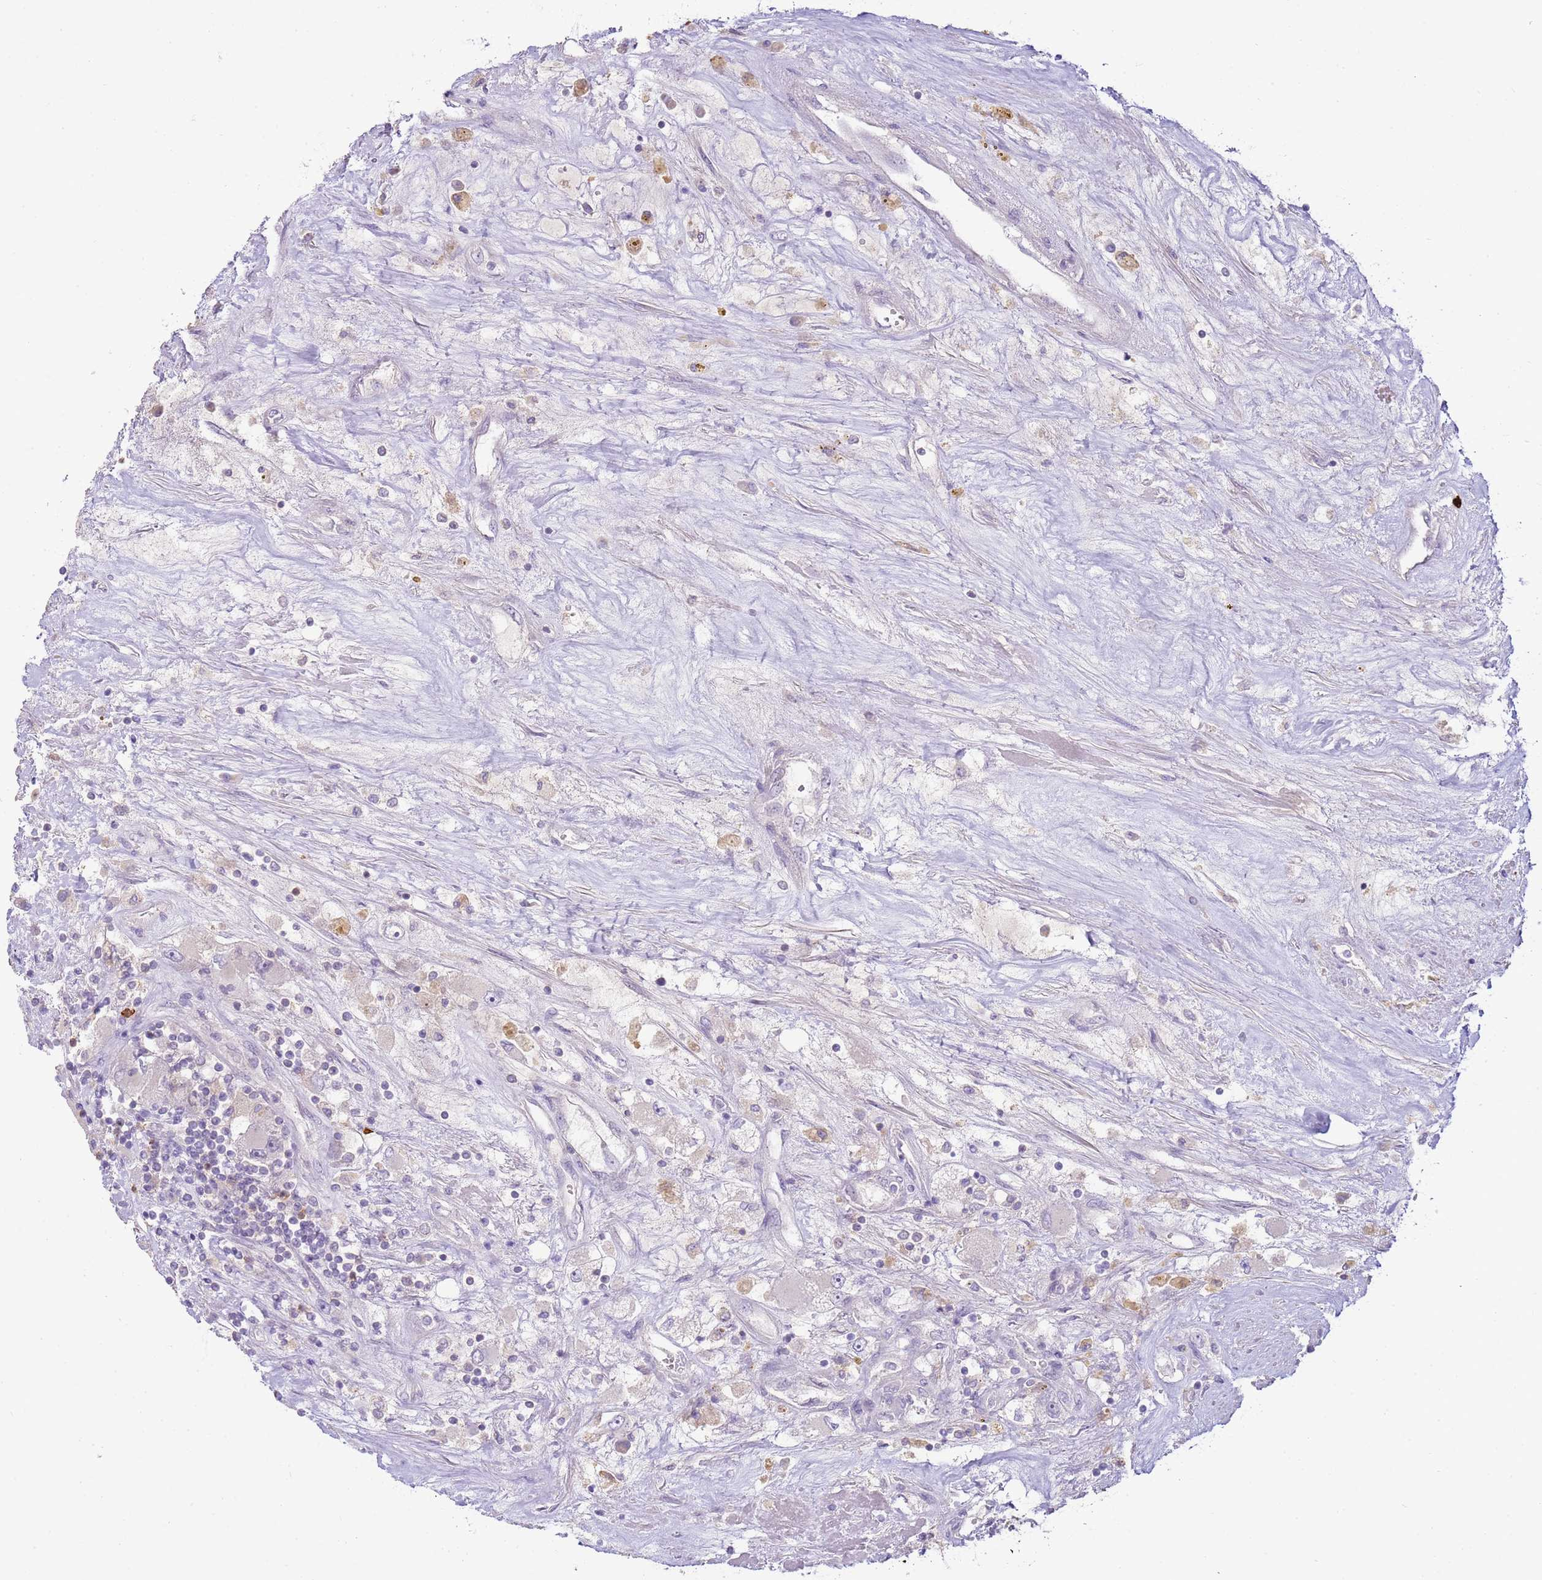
{"staining": {"intensity": "weak", "quantity": "<25%", "location": "cytoplasmic/membranous"}, "tissue": "renal cancer", "cell_type": "Tumor cells", "image_type": "cancer", "snomed": [{"axis": "morphology", "description": "Adenocarcinoma, NOS"}, {"axis": "topography", "description": "Kidney"}], "caption": "Micrograph shows no protein expression in tumor cells of renal adenocarcinoma tissue.", "gene": "IL2RG", "patient": {"sex": "female", "age": 52}}